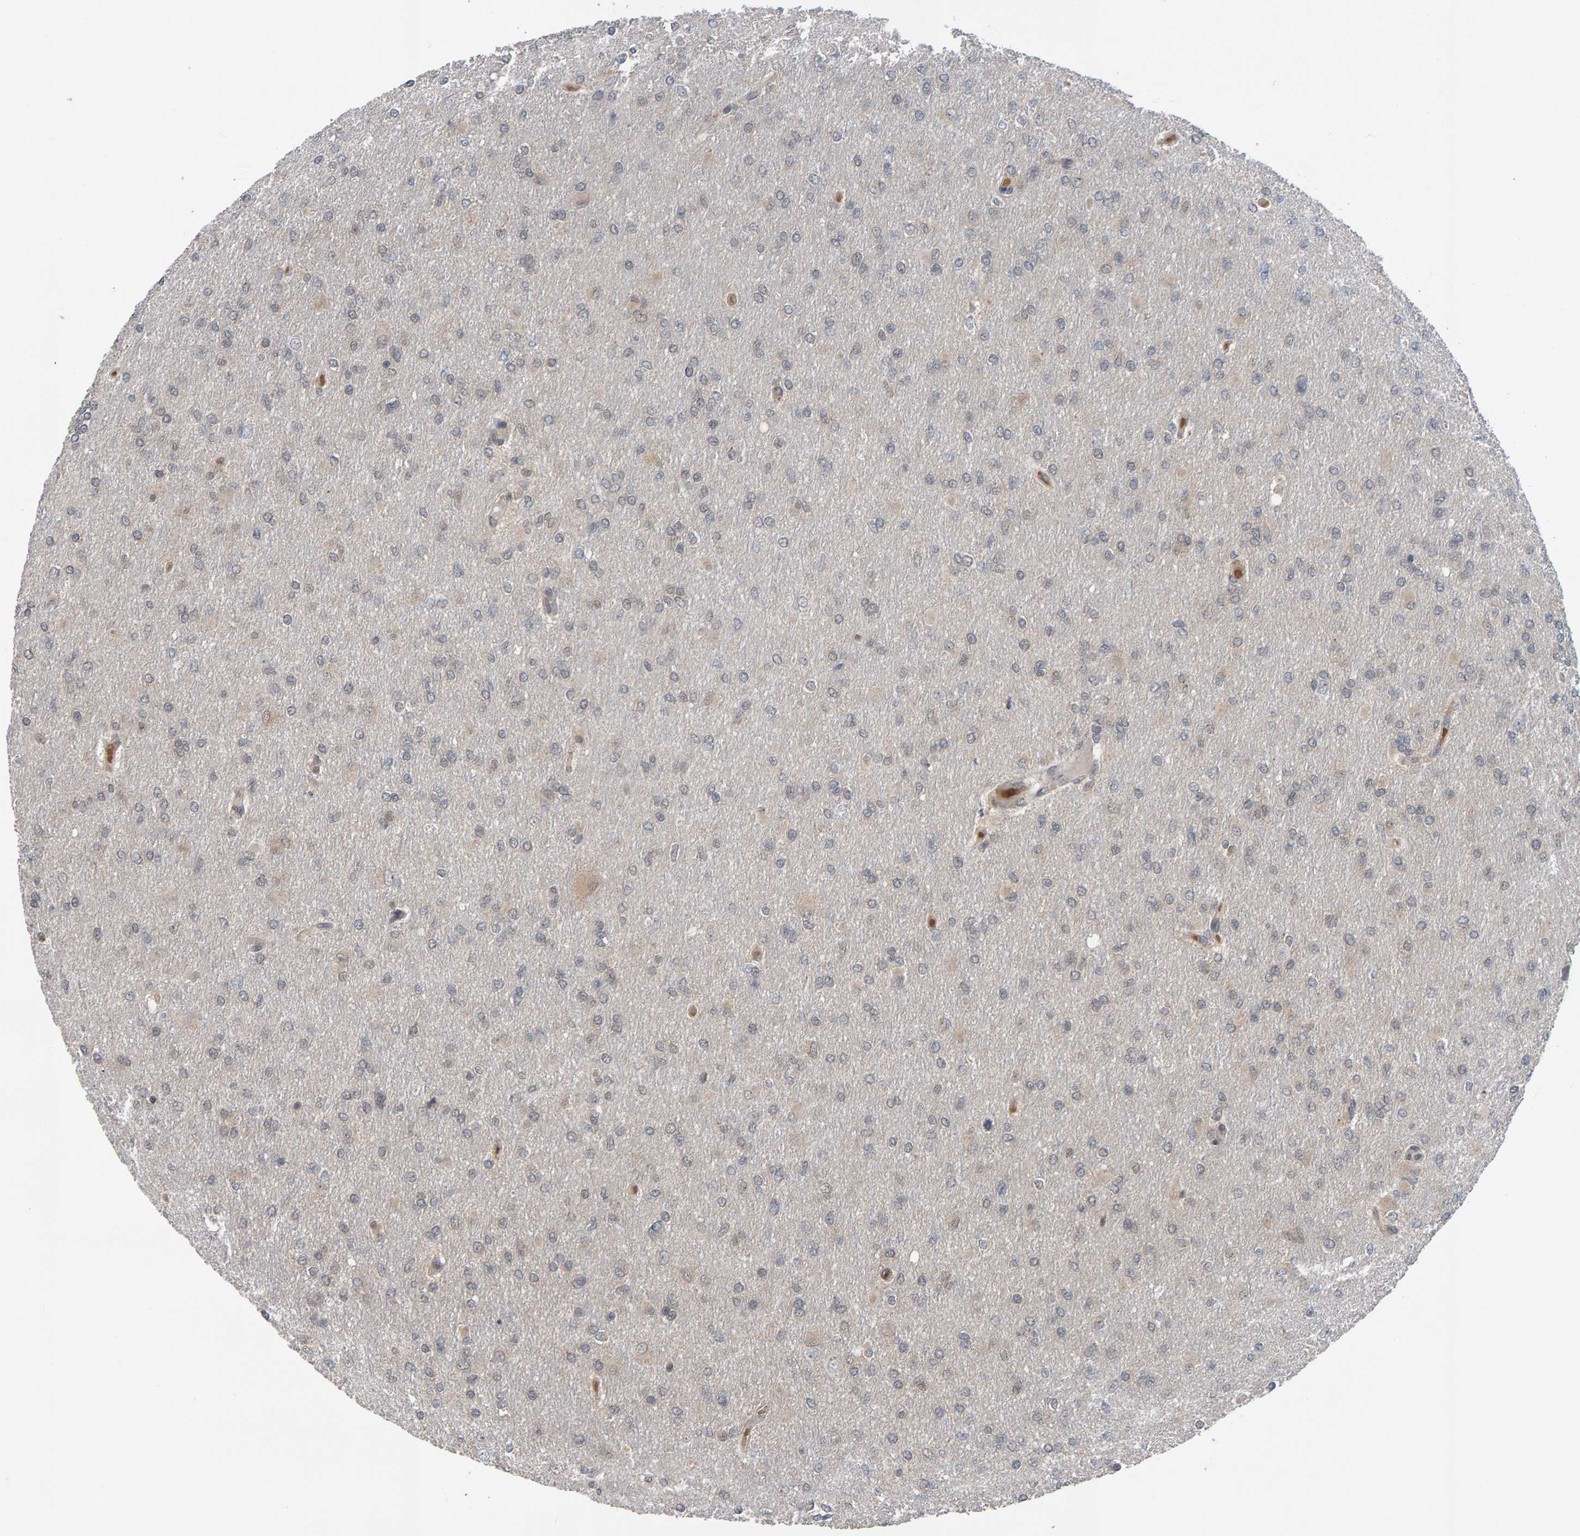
{"staining": {"intensity": "weak", "quantity": "<25%", "location": "cytoplasmic/membranous"}, "tissue": "glioma", "cell_type": "Tumor cells", "image_type": "cancer", "snomed": [{"axis": "morphology", "description": "Glioma, malignant, High grade"}, {"axis": "topography", "description": "Cerebral cortex"}], "caption": "Tumor cells are negative for brown protein staining in glioma.", "gene": "COASY", "patient": {"sex": "female", "age": 36}}